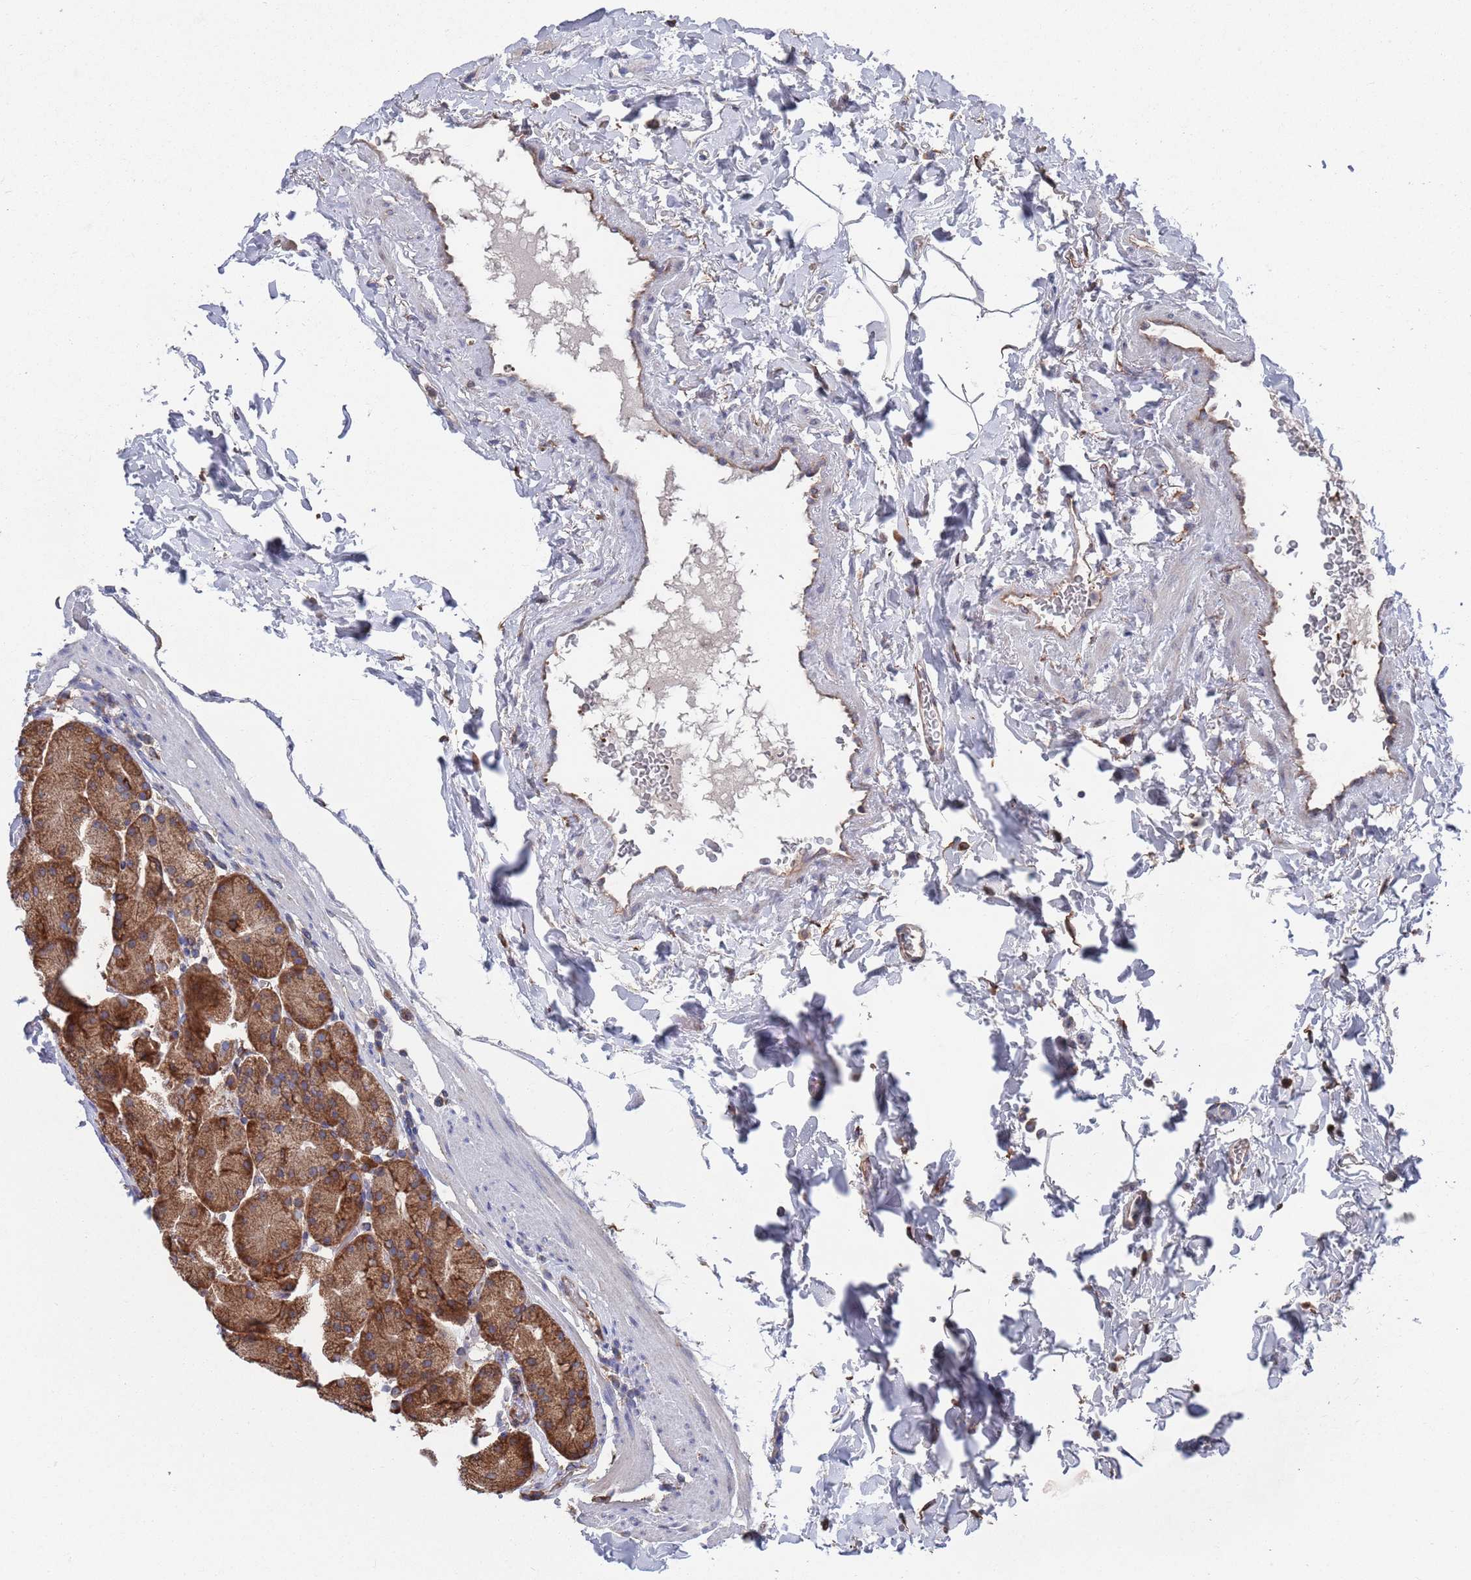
{"staining": {"intensity": "strong", "quantity": ">75%", "location": "cytoplasmic/membranous"}, "tissue": "stomach", "cell_type": "Glandular cells", "image_type": "normal", "snomed": [{"axis": "morphology", "description": "Normal tissue, NOS"}, {"axis": "topography", "description": "Stomach, upper"}, {"axis": "topography", "description": "Stomach, lower"}], "caption": "Strong cytoplasmic/membranous protein staining is identified in about >75% of glandular cells in stomach. (IHC, brightfield microscopy, high magnification).", "gene": "GID8", "patient": {"sex": "male", "age": 67}}